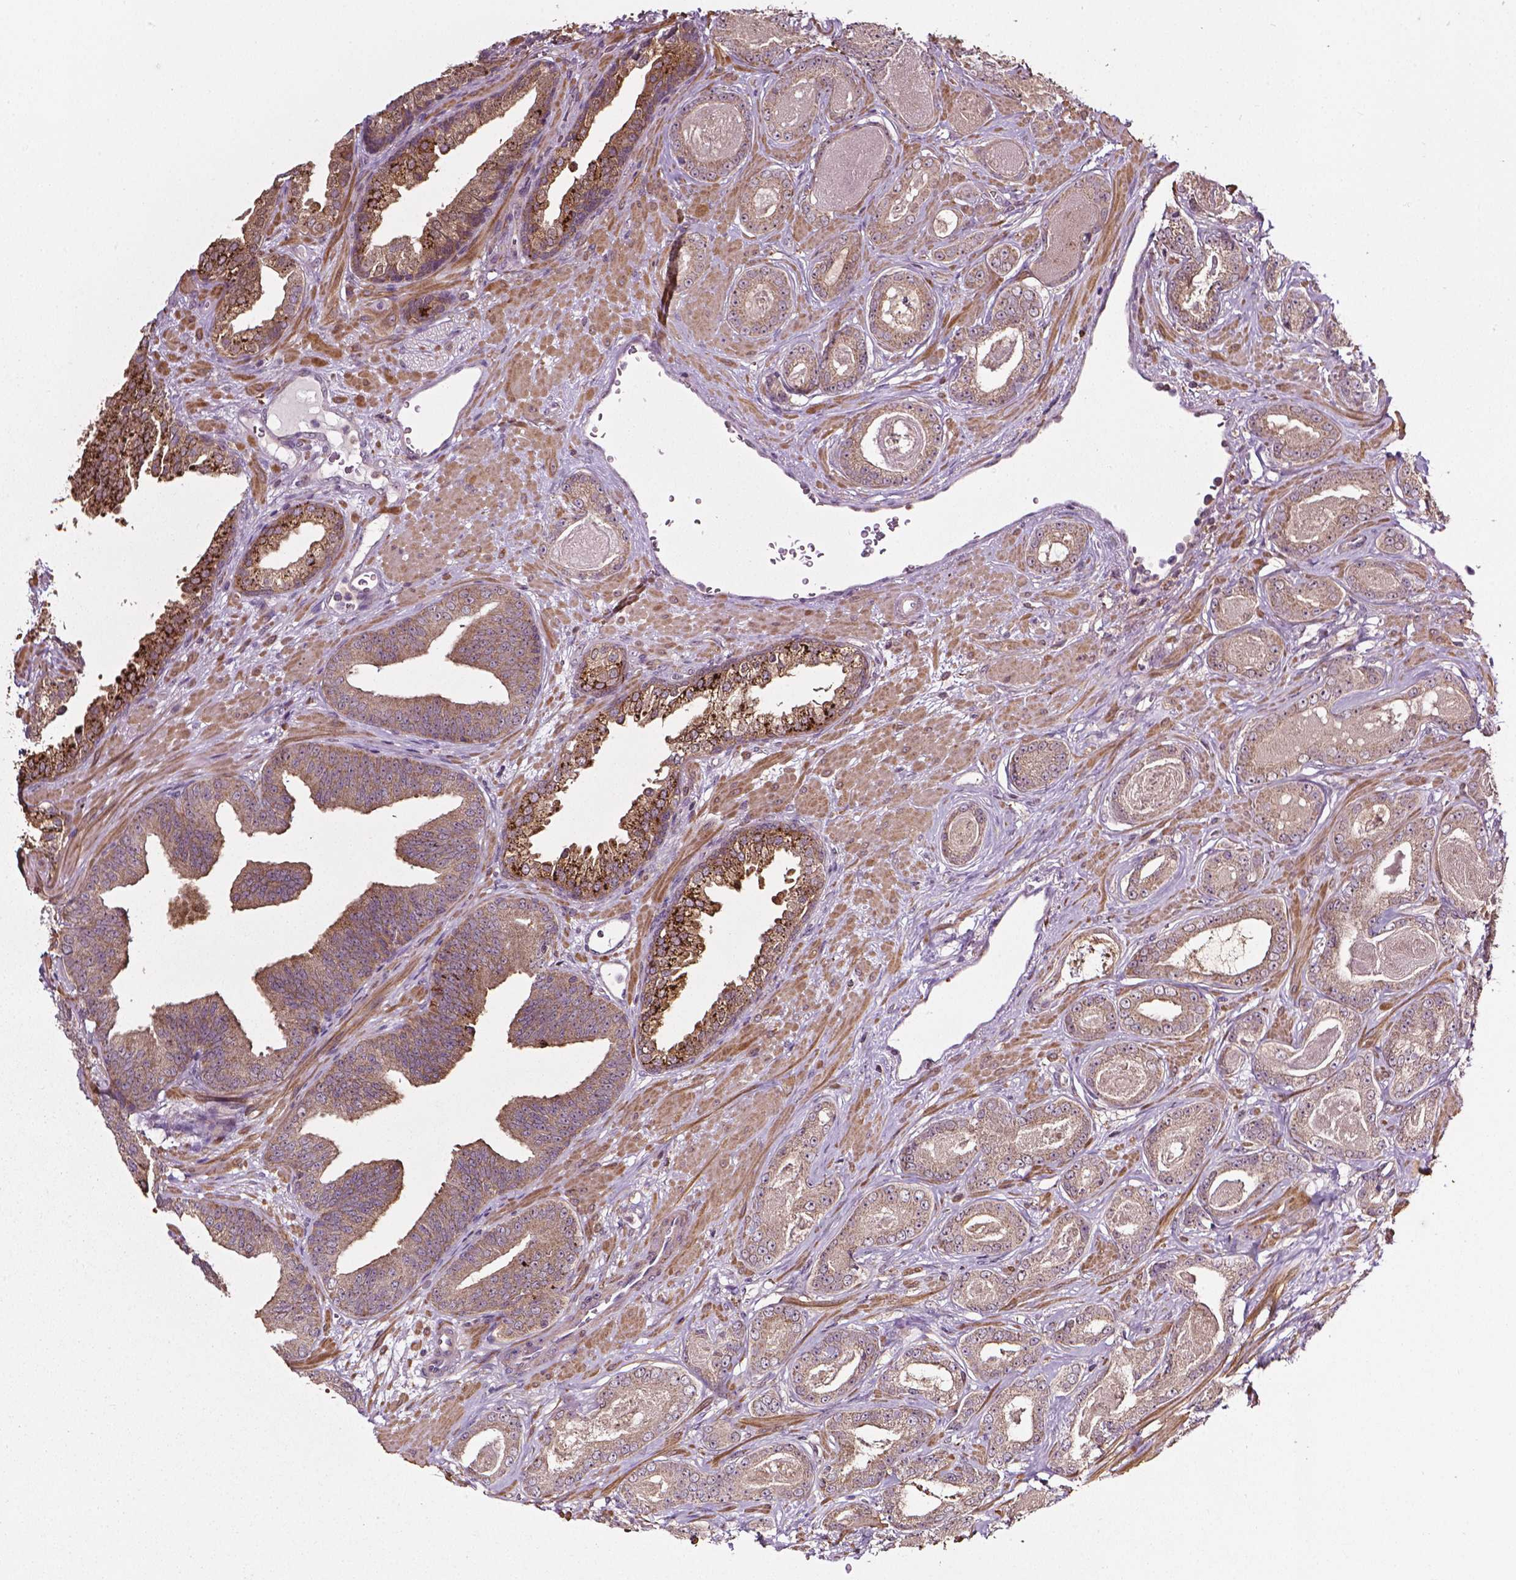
{"staining": {"intensity": "moderate", "quantity": ">75%", "location": "cytoplasmic/membranous"}, "tissue": "prostate cancer", "cell_type": "Tumor cells", "image_type": "cancer", "snomed": [{"axis": "morphology", "description": "Adenocarcinoma, Low grade"}, {"axis": "topography", "description": "Prostate"}], "caption": "IHC photomicrograph of neoplastic tissue: human prostate adenocarcinoma (low-grade) stained using immunohistochemistry exhibits medium levels of moderate protein expression localized specifically in the cytoplasmic/membranous of tumor cells, appearing as a cytoplasmic/membranous brown color.", "gene": "PRAG1", "patient": {"sex": "male", "age": 61}}